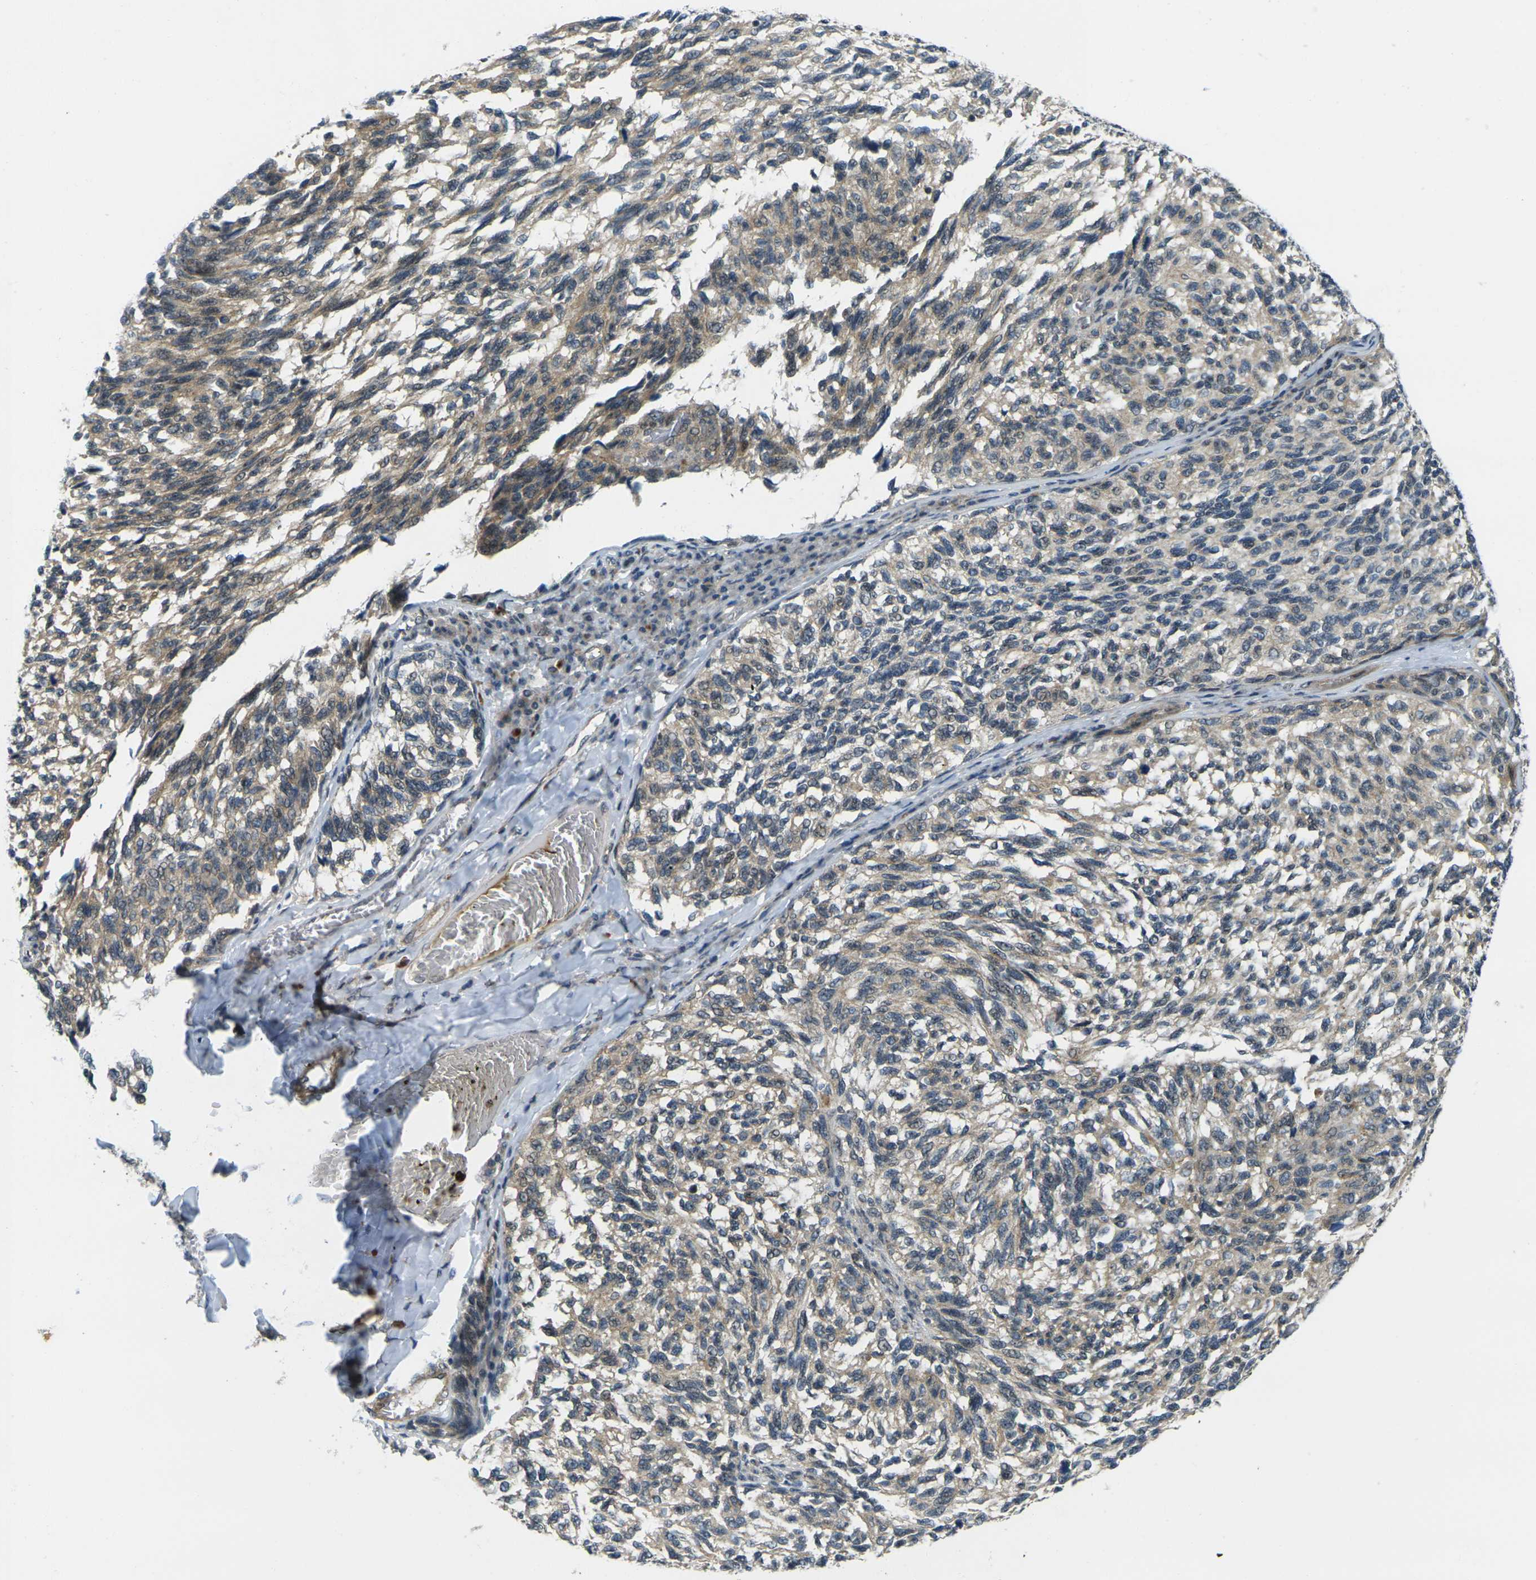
{"staining": {"intensity": "weak", "quantity": ">75%", "location": "cytoplasmic/membranous"}, "tissue": "melanoma", "cell_type": "Tumor cells", "image_type": "cancer", "snomed": [{"axis": "morphology", "description": "Malignant melanoma, NOS"}, {"axis": "topography", "description": "Skin"}], "caption": "Immunohistochemical staining of melanoma demonstrates low levels of weak cytoplasmic/membranous protein expression in about >75% of tumor cells.", "gene": "KCTD10", "patient": {"sex": "female", "age": 73}}